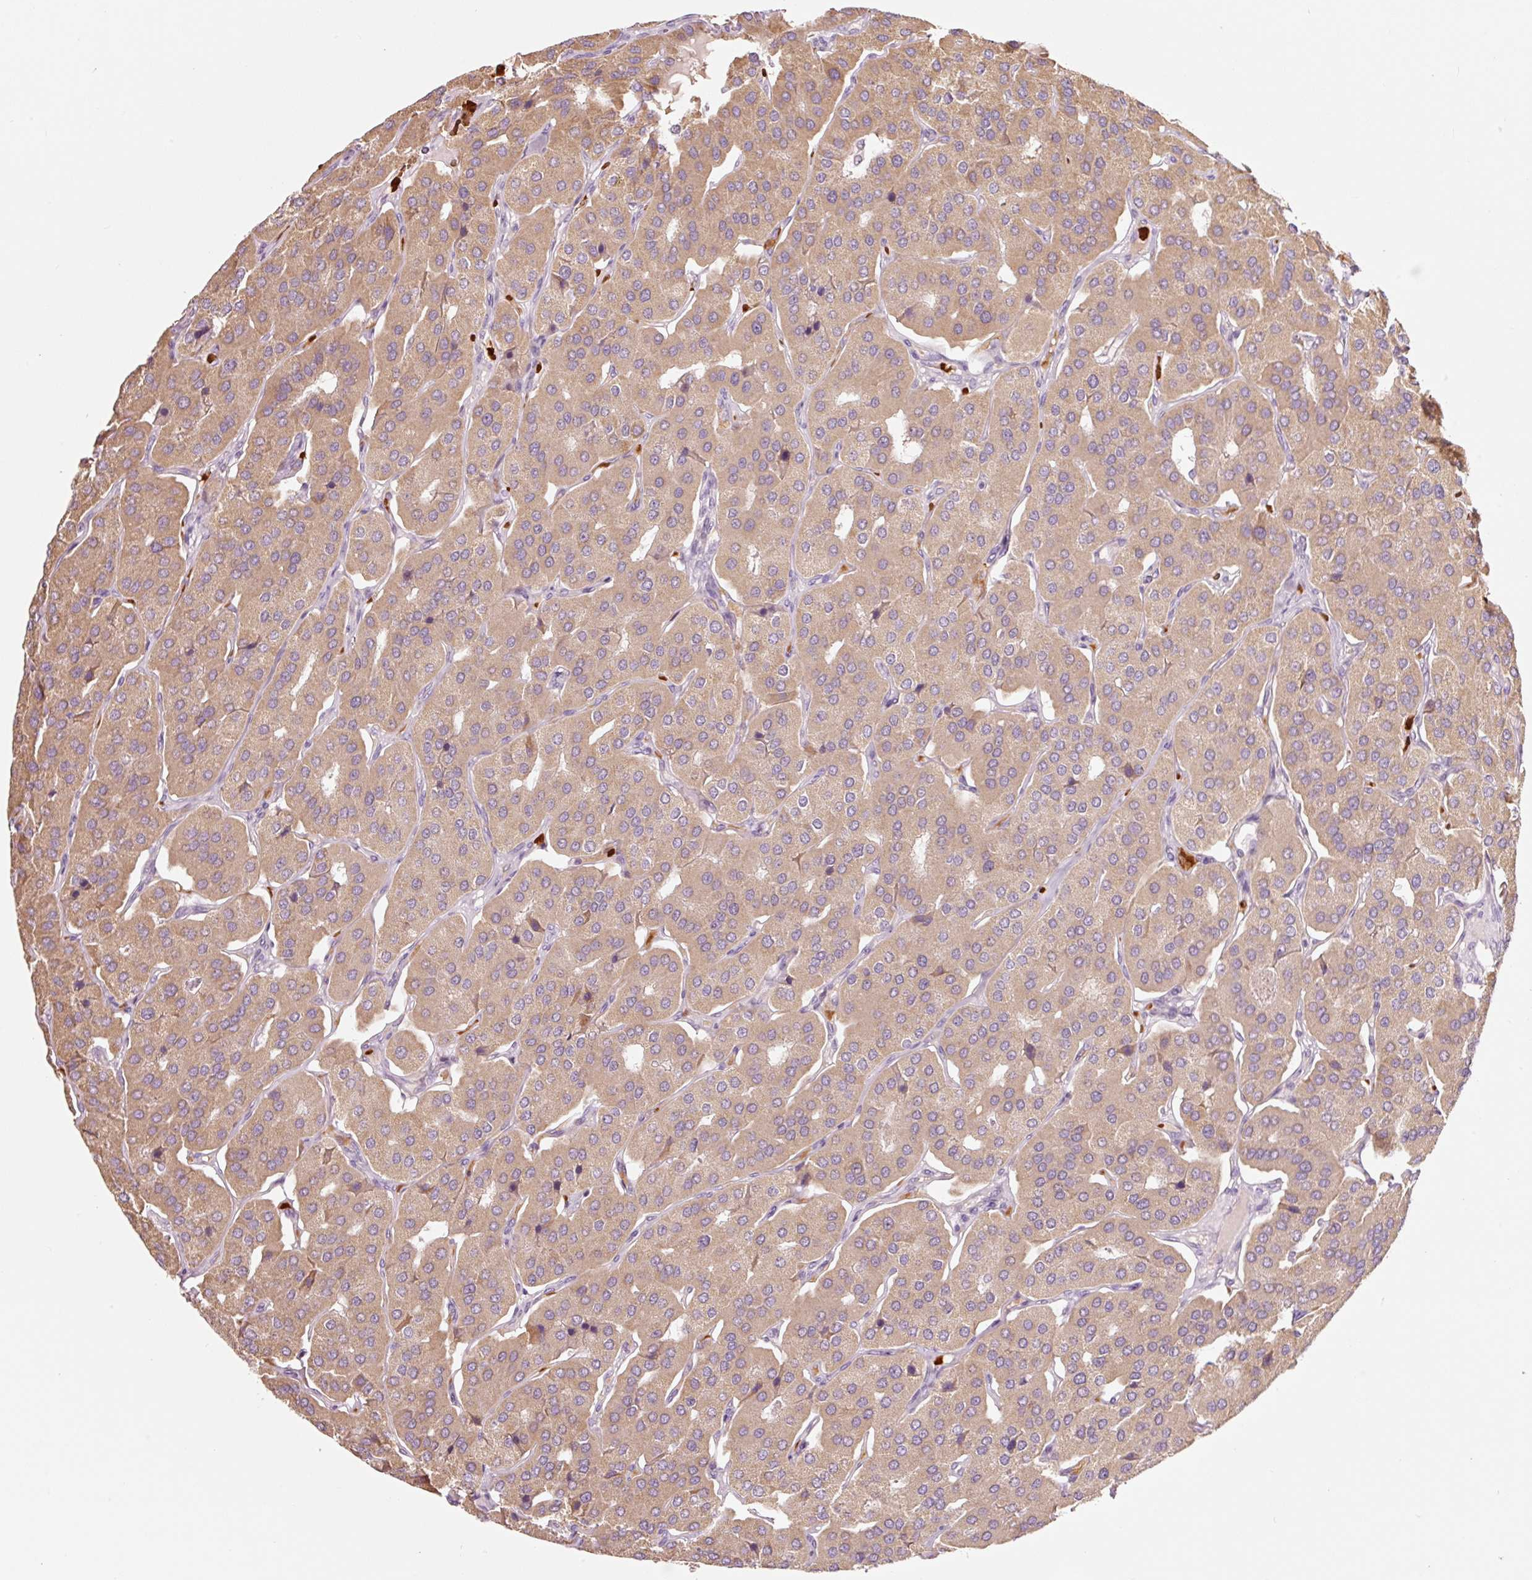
{"staining": {"intensity": "moderate", "quantity": ">75%", "location": "cytoplasmic/membranous"}, "tissue": "parathyroid gland", "cell_type": "Glandular cells", "image_type": "normal", "snomed": [{"axis": "morphology", "description": "Normal tissue, NOS"}, {"axis": "morphology", "description": "Adenoma, NOS"}, {"axis": "topography", "description": "Parathyroid gland"}], "caption": "High-magnification brightfield microscopy of normal parathyroid gland stained with DAB (brown) and counterstained with hematoxylin (blue). glandular cells exhibit moderate cytoplasmic/membranous positivity is identified in approximately>75% of cells. The protein is stained brown, and the nuclei are stained in blue (DAB IHC with brightfield microscopy, high magnification).", "gene": "LDHAL6B", "patient": {"sex": "female", "age": 86}}